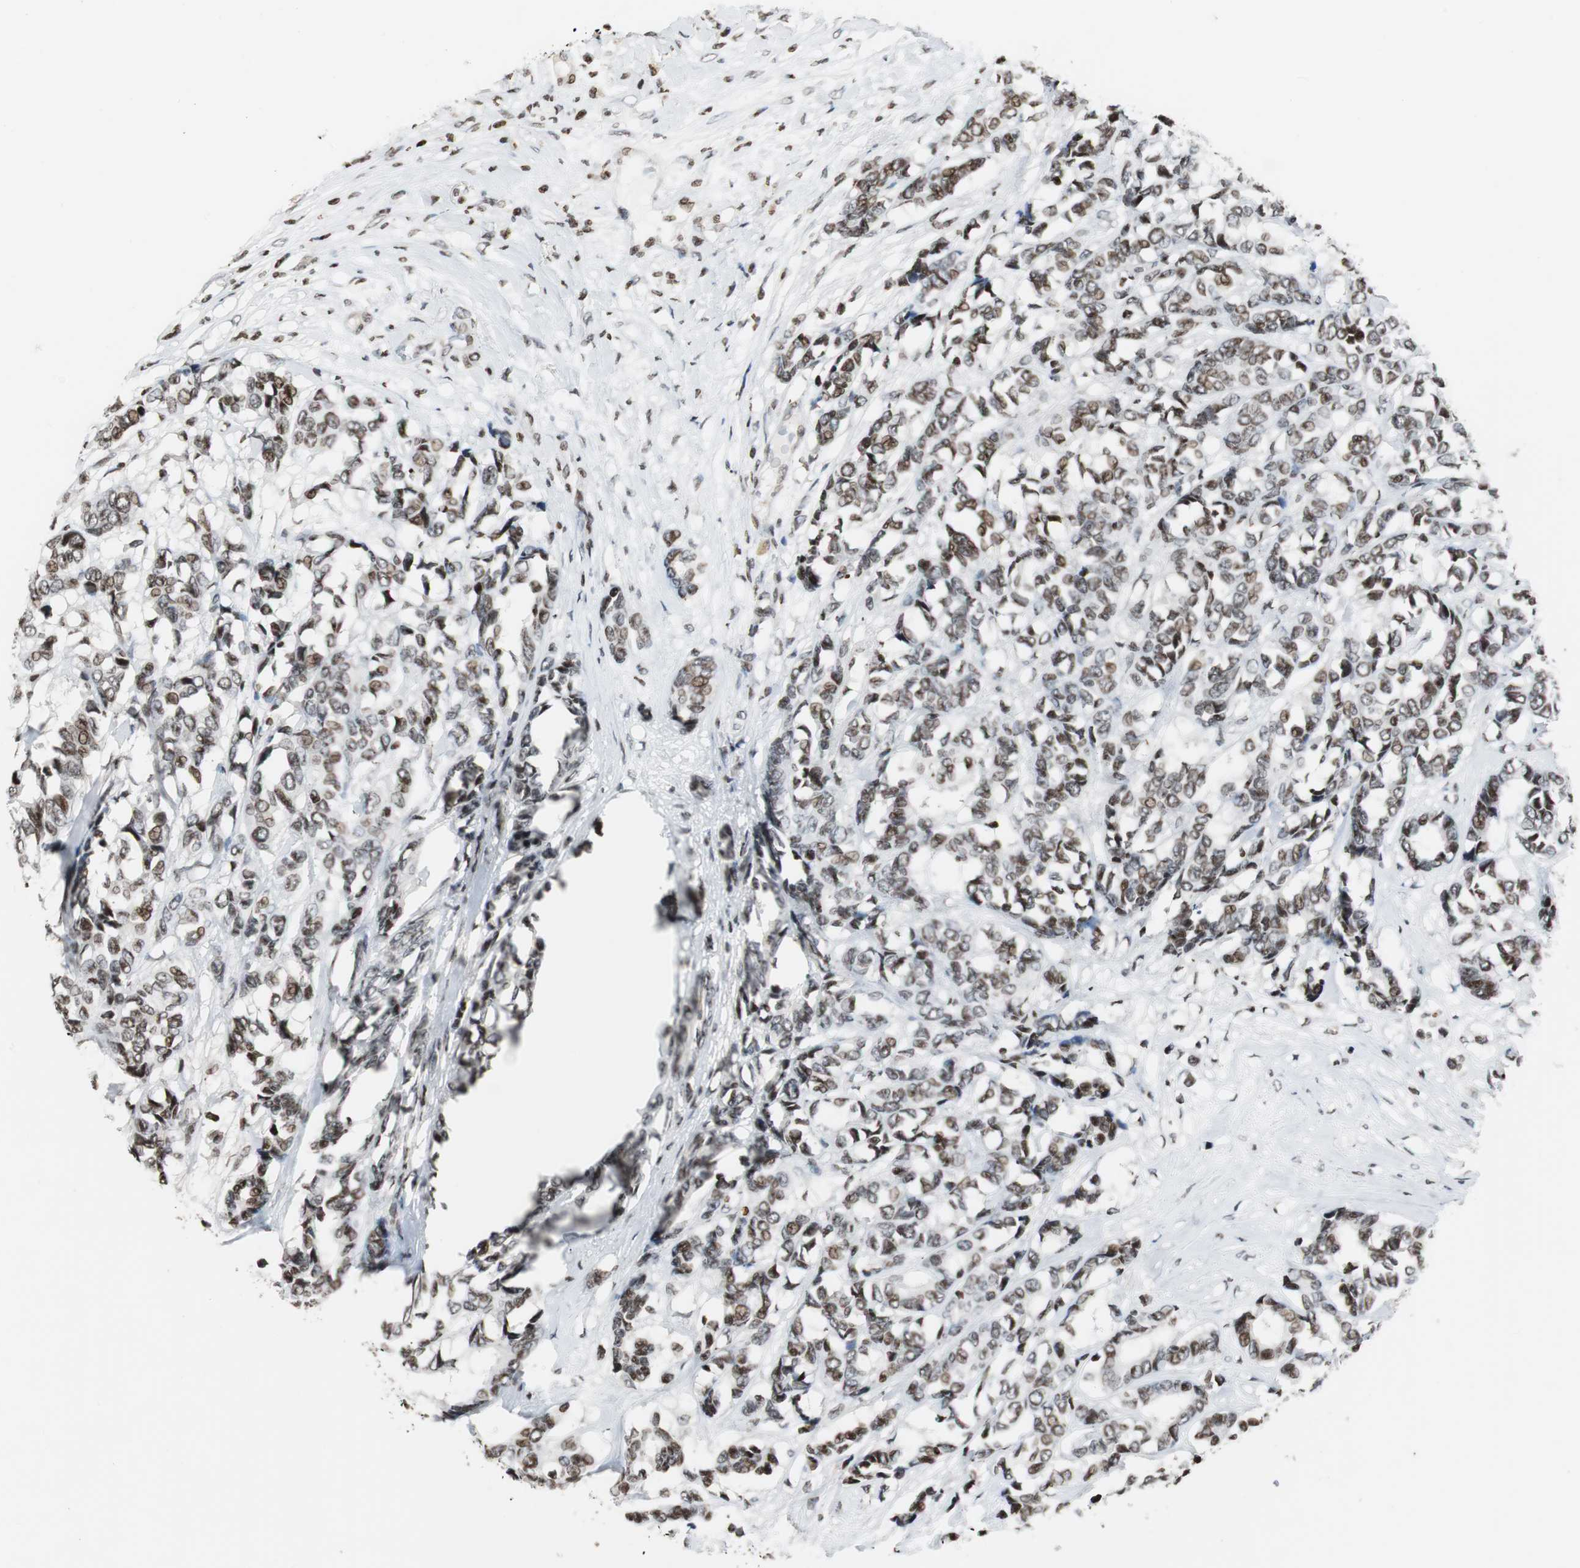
{"staining": {"intensity": "strong", "quantity": ">75%", "location": "nuclear"}, "tissue": "breast cancer", "cell_type": "Tumor cells", "image_type": "cancer", "snomed": [{"axis": "morphology", "description": "Duct carcinoma"}, {"axis": "topography", "description": "Breast"}], "caption": "Breast cancer (invasive ductal carcinoma) was stained to show a protein in brown. There is high levels of strong nuclear positivity in approximately >75% of tumor cells. The staining is performed using DAB (3,3'-diaminobenzidine) brown chromogen to label protein expression. The nuclei are counter-stained blue using hematoxylin.", "gene": "PAXIP1", "patient": {"sex": "female", "age": 87}}